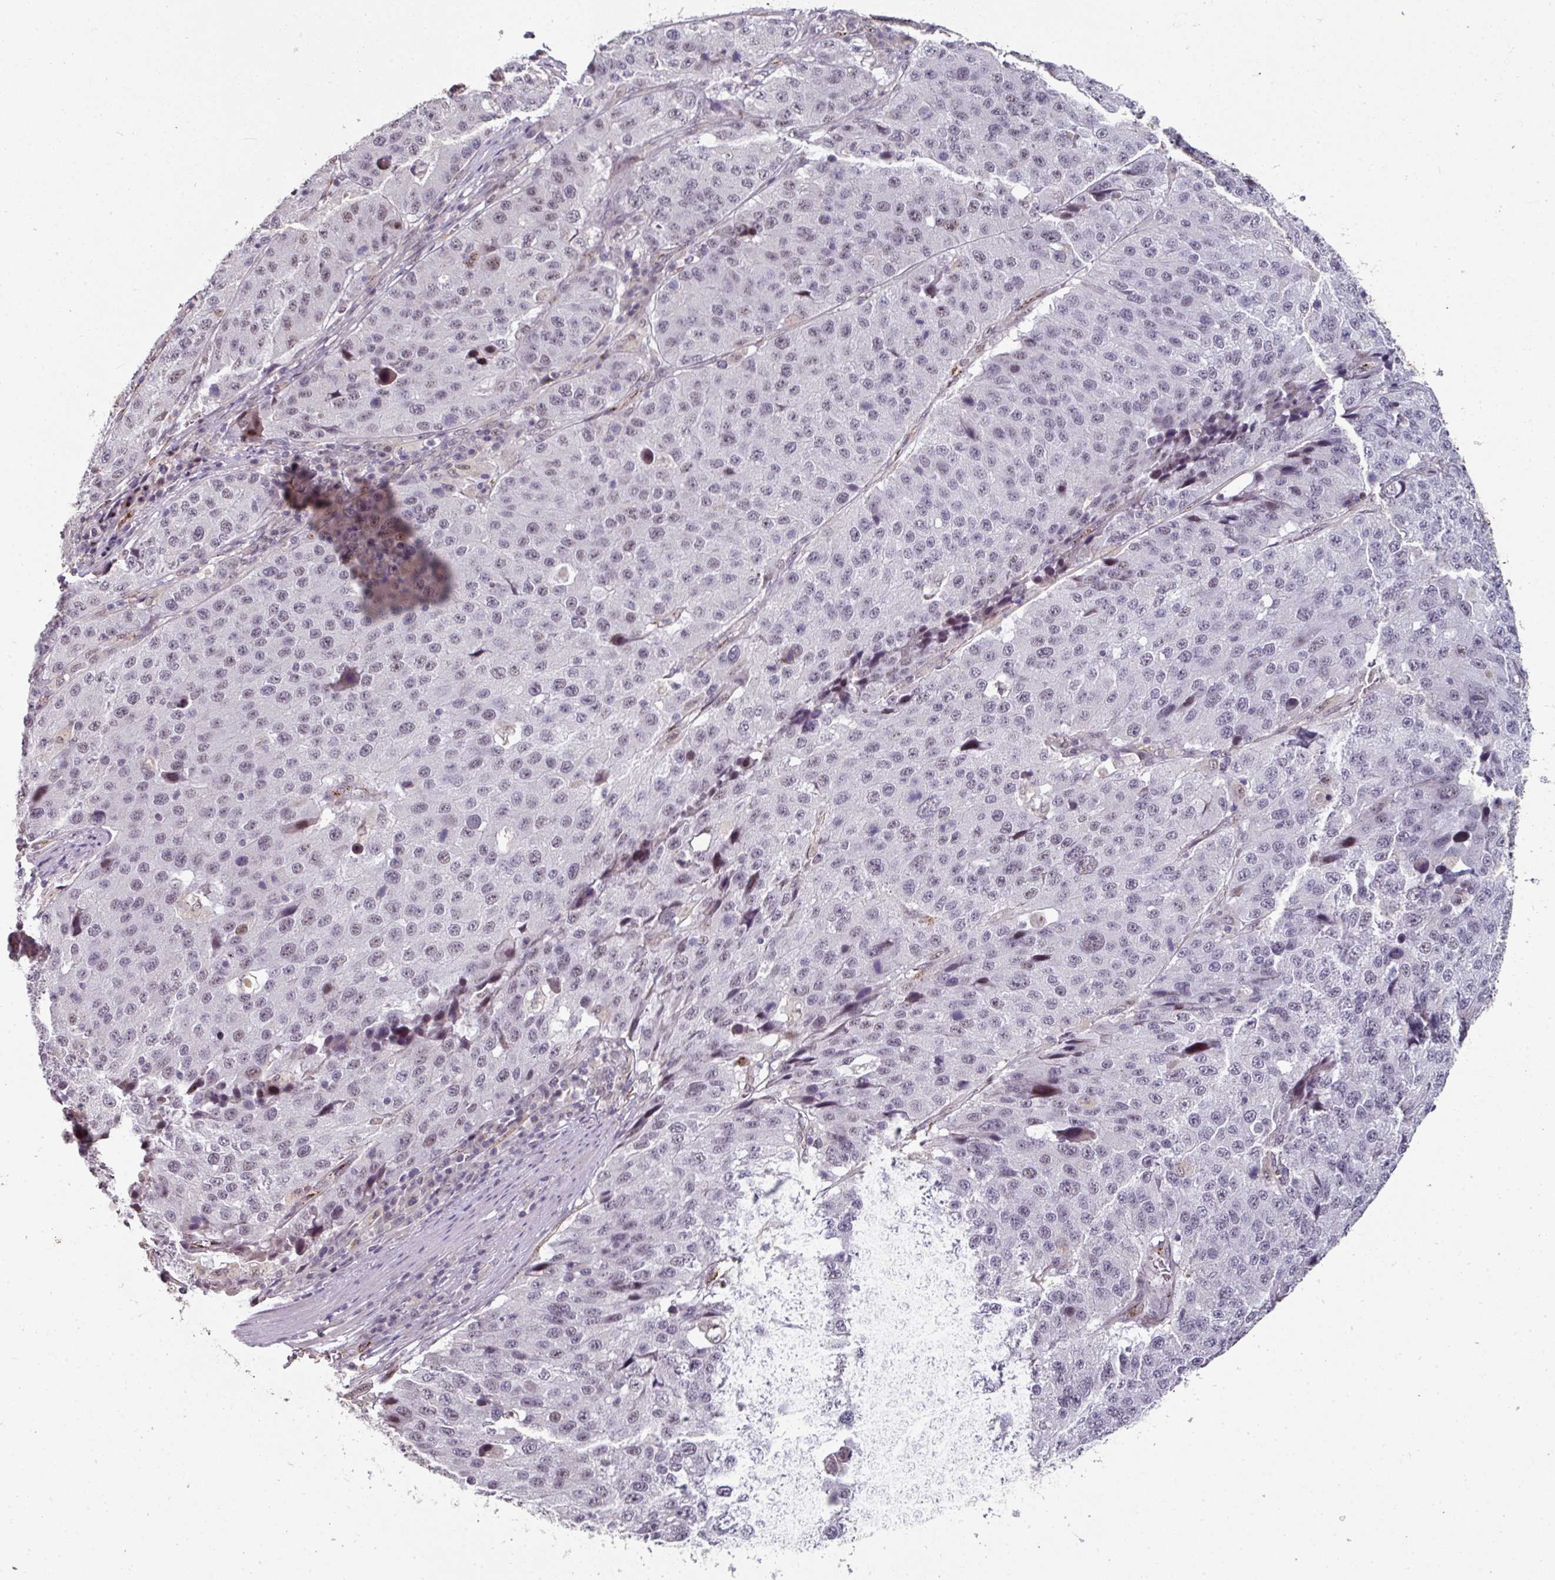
{"staining": {"intensity": "moderate", "quantity": "<25%", "location": "nuclear"}, "tissue": "stomach cancer", "cell_type": "Tumor cells", "image_type": "cancer", "snomed": [{"axis": "morphology", "description": "Adenocarcinoma, NOS"}, {"axis": "topography", "description": "Stomach"}], "caption": "Approximately <25% of tumor cells in stomach cancer (adenocarcinoma) display moderate nuclear protein staining as visualized by brown immunohistochemical staining.", "gene": "SIDT2", "patient": {"sex": "male", "age": 71}}